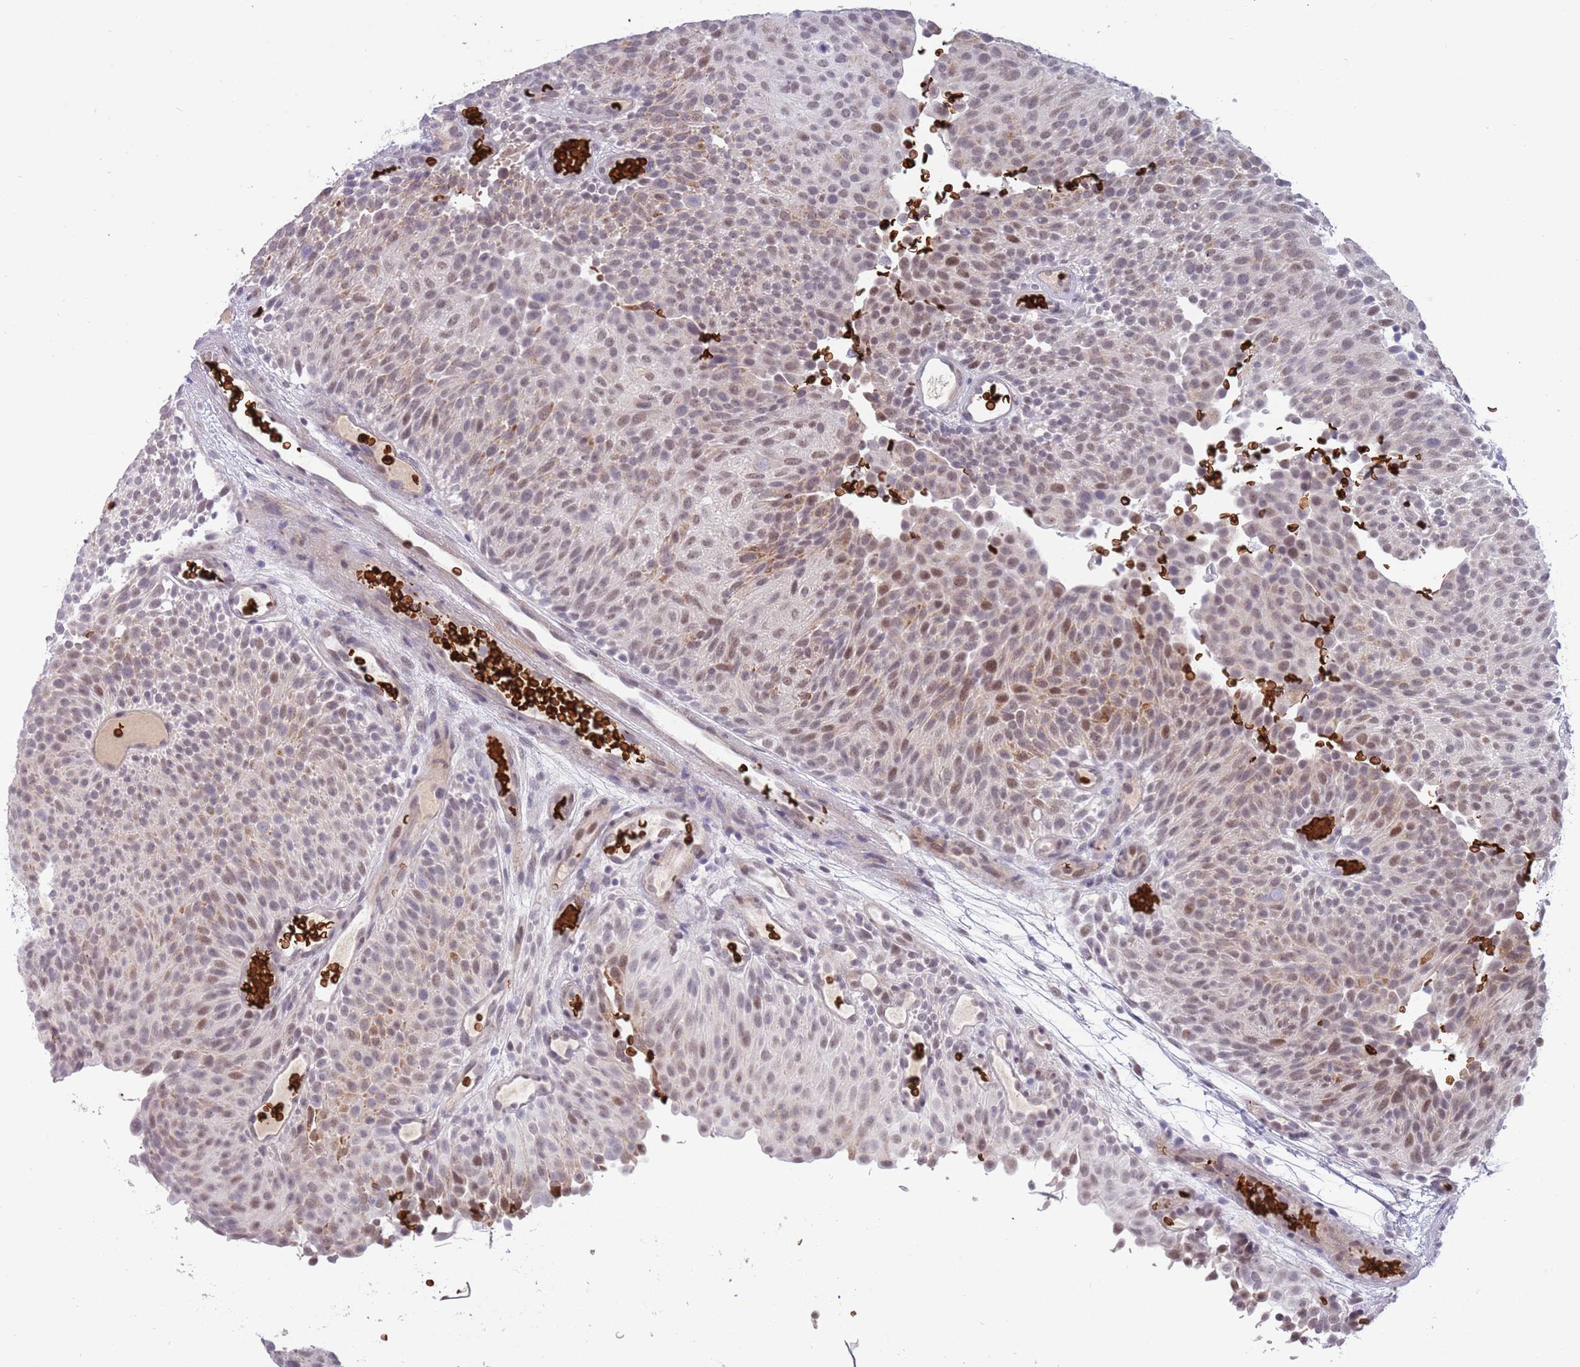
{"staining": {"intensity": "moderate", "quantity": ">75%", "location": "nuclear"}, "tissue": "urothelial cancer", "cell_type": "Tumor cells", "image_type": "cancer", "snomed": [{"axis": "morphology", "description": "Urothelial carcinoma, Low grade"}, {"axis": "topography", "description": "Urinary bladder"}], "caption": "IHC photomicrograph of urothelial cancer stained for a protein (brown), which exhibits medium levels of moderate nuclear staining in approximately >75% of tumor cells.", "gene": "LYPD6B", "patient": {"sex": "male", "age": 78}}